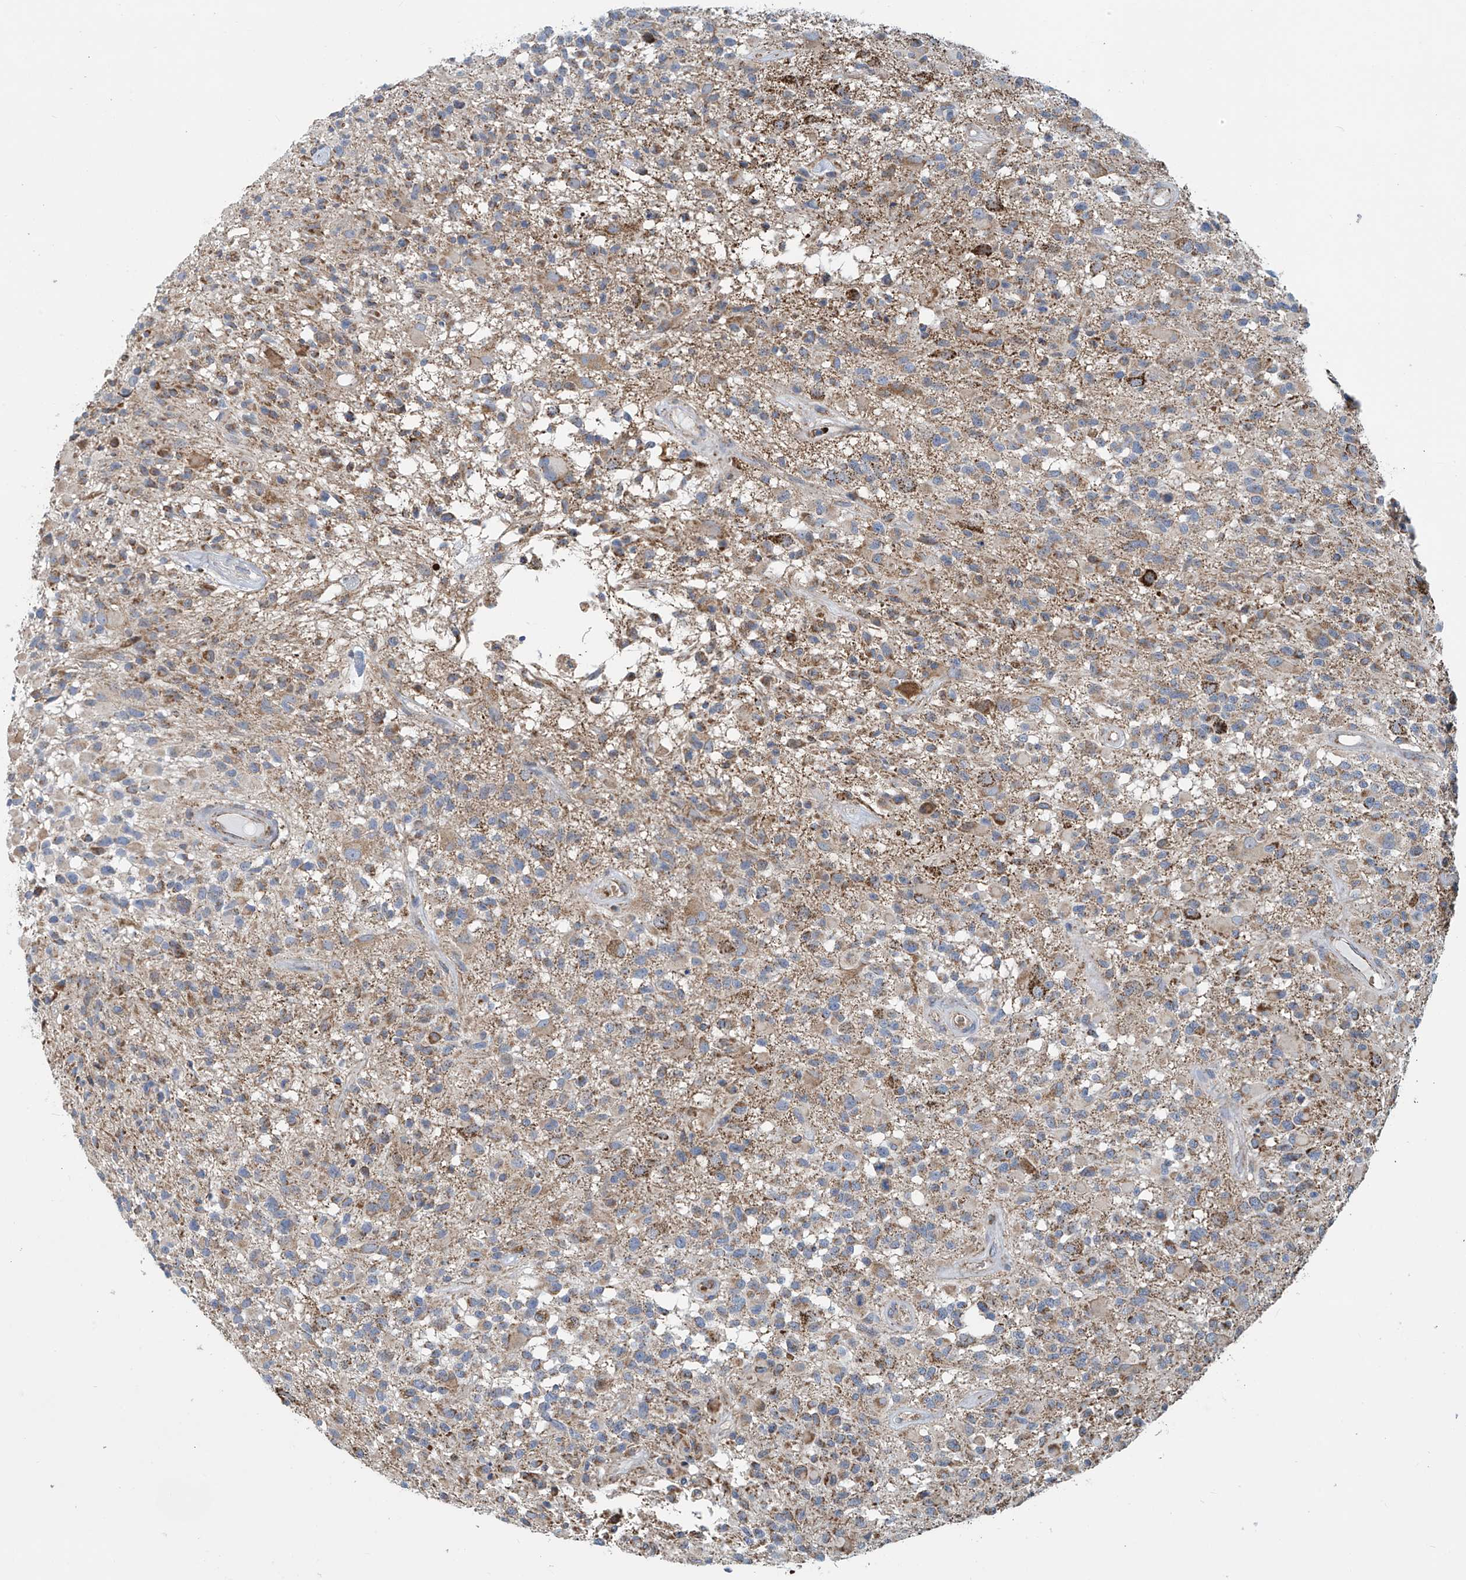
{"staining": {"intensity": "moderate", "quantity": ">75%", "location": "cytoplasmic/membranous"}, "tissue": "glioma", "cell_type": "Tumor cells", "image_type": "cancer", "snomed": [{"axis": "morphology", "description": "Glioma, malignant, High grade"}, {"axis": "morphology", "description": "Glioblastoma, NOS"}, {"axis": "topography", "description": "Brain"}], "caption": "Protein staining of malignant glioma (high-grade) tissue reveals moderate cytoplasmic/membranous expression in approximately >75% of tumor cells. (brown staining indicates protein expression, while blue staining denotes nuclei).", "gene": "COMMD1", "patient": {"sex": "male", "age": 60}}